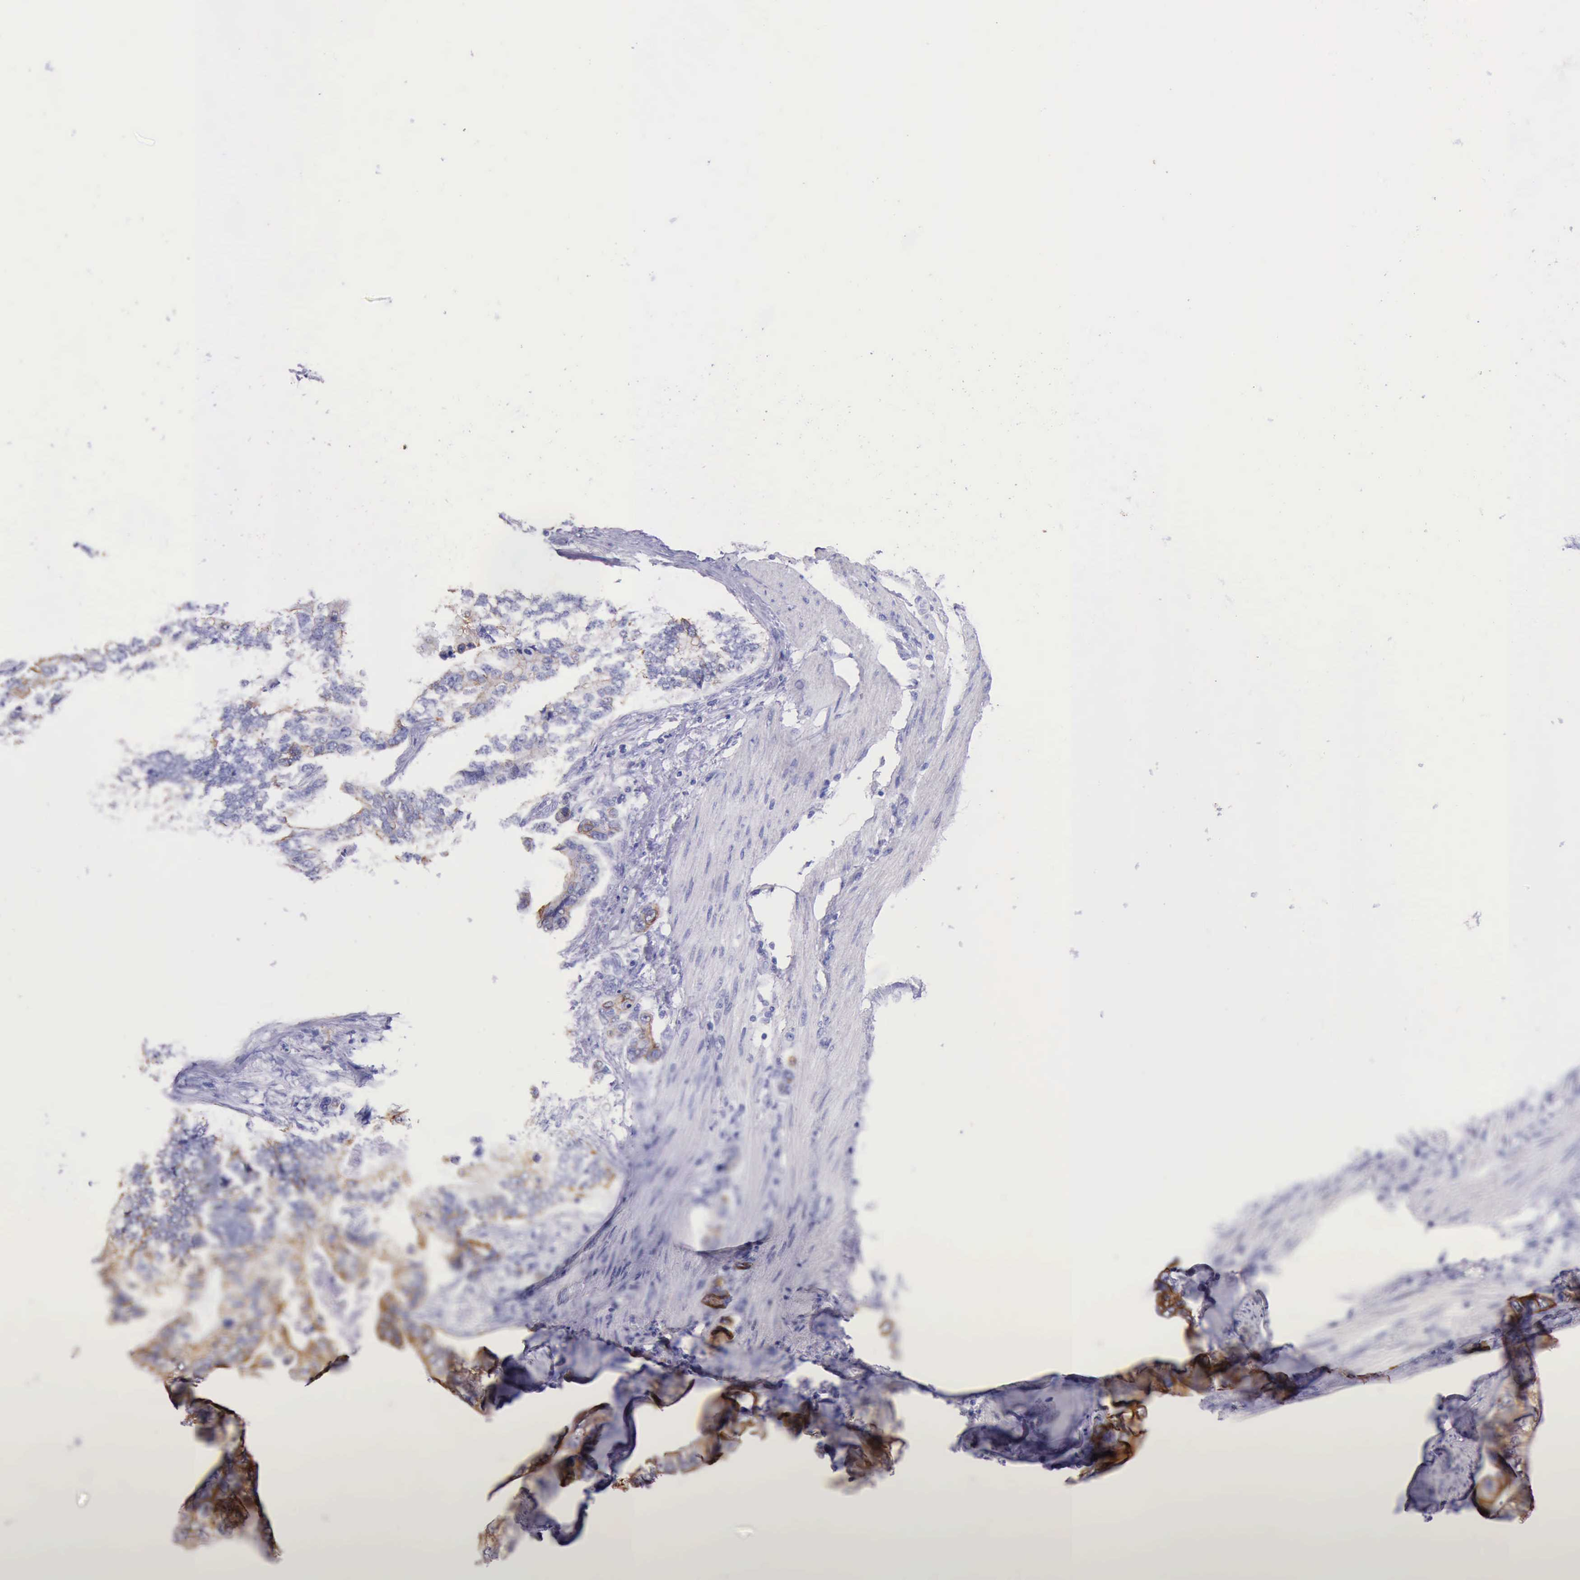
{"staining": {"intensity": "weak", "quantity": "25%-75%", "location": "cytoplasmic/membranous"}, "tissue": "stomach cancer", "cell_type": "Tumor cells", "image_type": "cancer", "snomed": [{"axis": "morphology", "description": "Adenocarcinoma, NOS"}, {"axis": "topography", "description": "Pancreas"}, {"axis": "topography", "description": "Stomach, upper"}], "caption": "Adenocarcinoma (stomach) was stained to show a protein in brown. There is low levels of weak cytoplasmic/membranous staining in about 25%-75% of tumor cells.", "gene": "KRT8", "patient": {"sex": "male", "age": 77}}